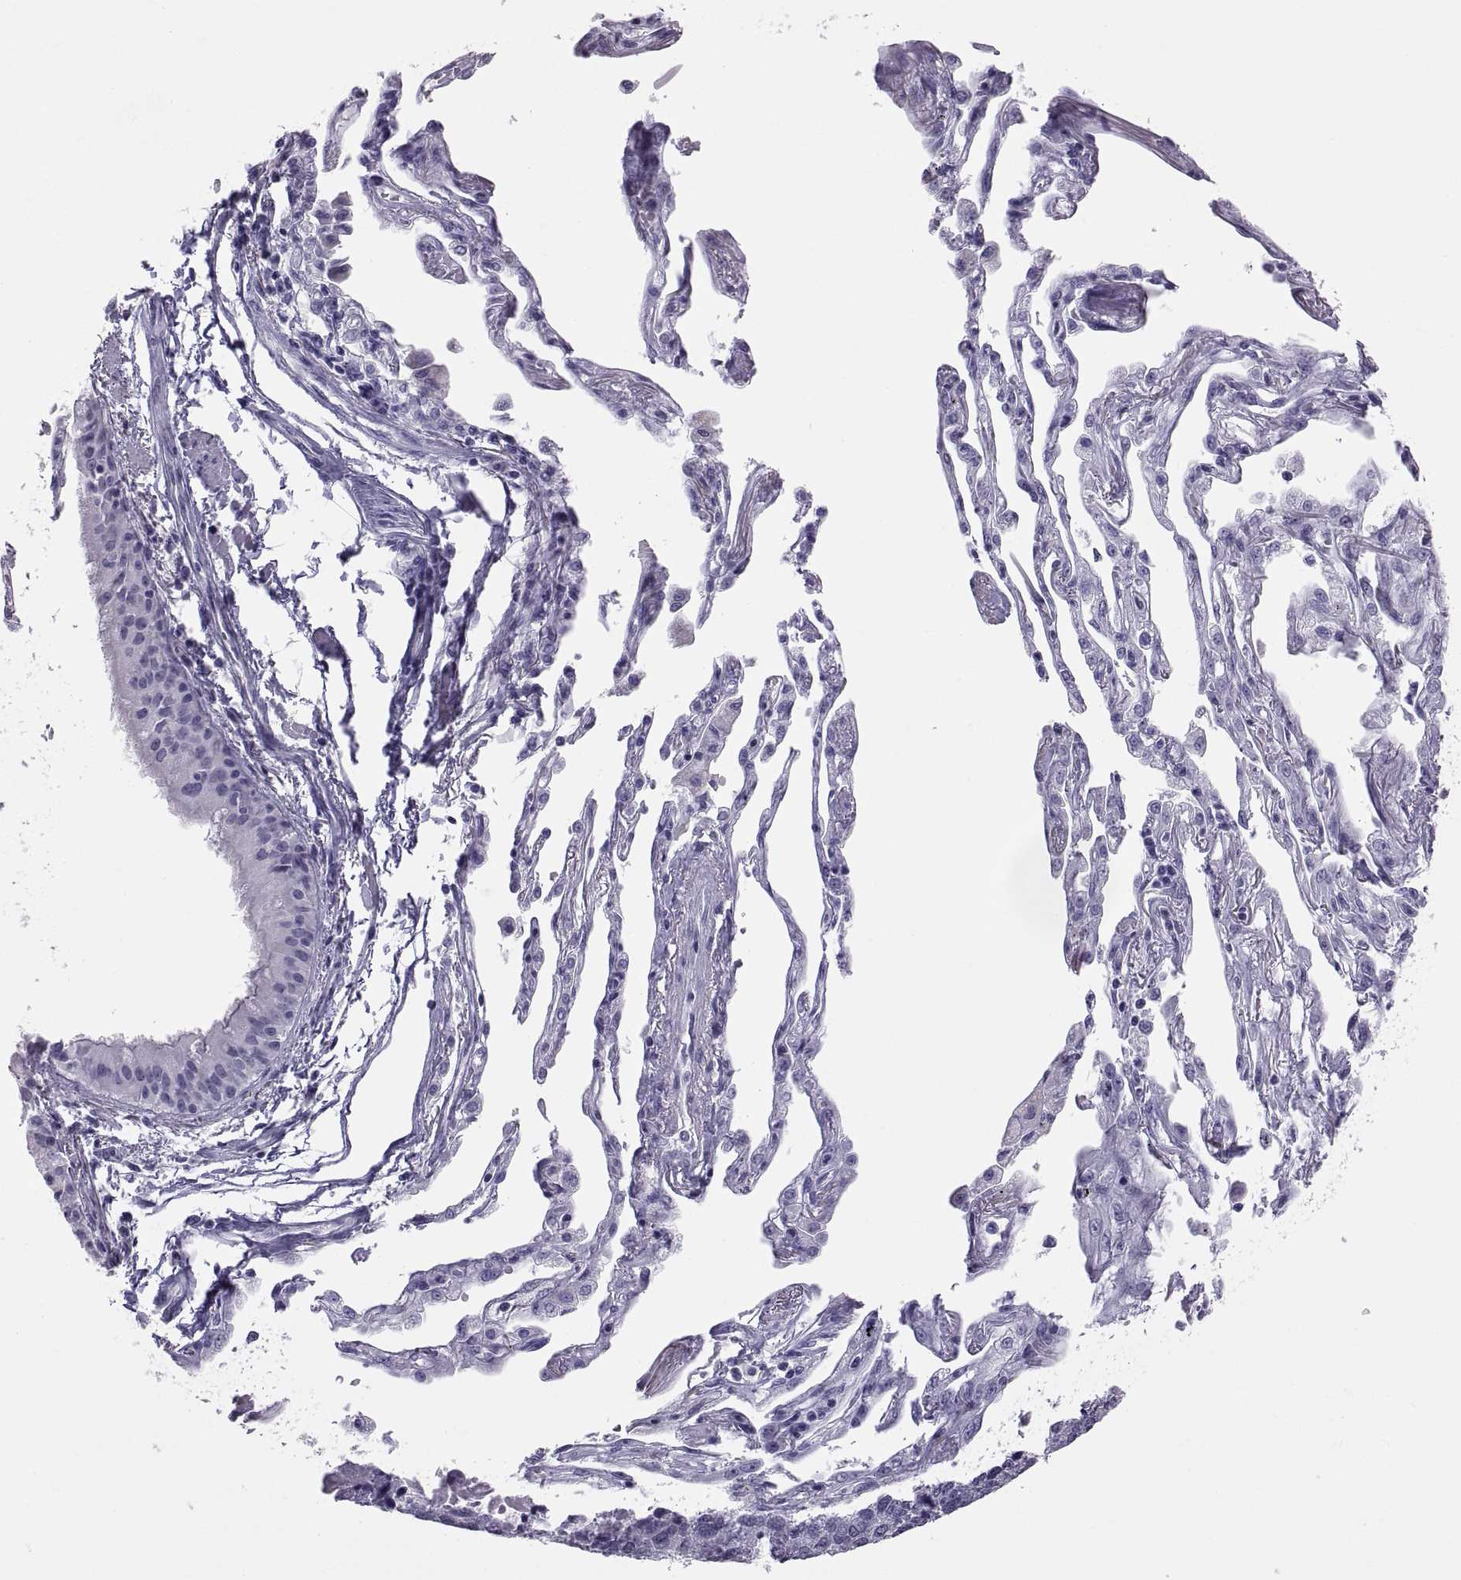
{"staining": {"intensity": "negative", "quantity": "none", "location": "none"}, "tissue": "lung cancer", "cell_type": "Tumor cells", "image_type": "cancer", "snomed": [{"axis": "morphology", "description": "Squamous cell carcinoma, NOS"}, {"axis": "topography", "description": "Lung"}], "caption": "An immunohistochemistry (IHC) micrograph of lung squamous cell carcinoma is shown. There is no staining in tumor cells of lung squamous cell carcinoma. (Immunohistochemistry, brightfield microscopy, high magnification).", "gene": "FAM170A", "patient": {"sex": "male", "age": 73}}